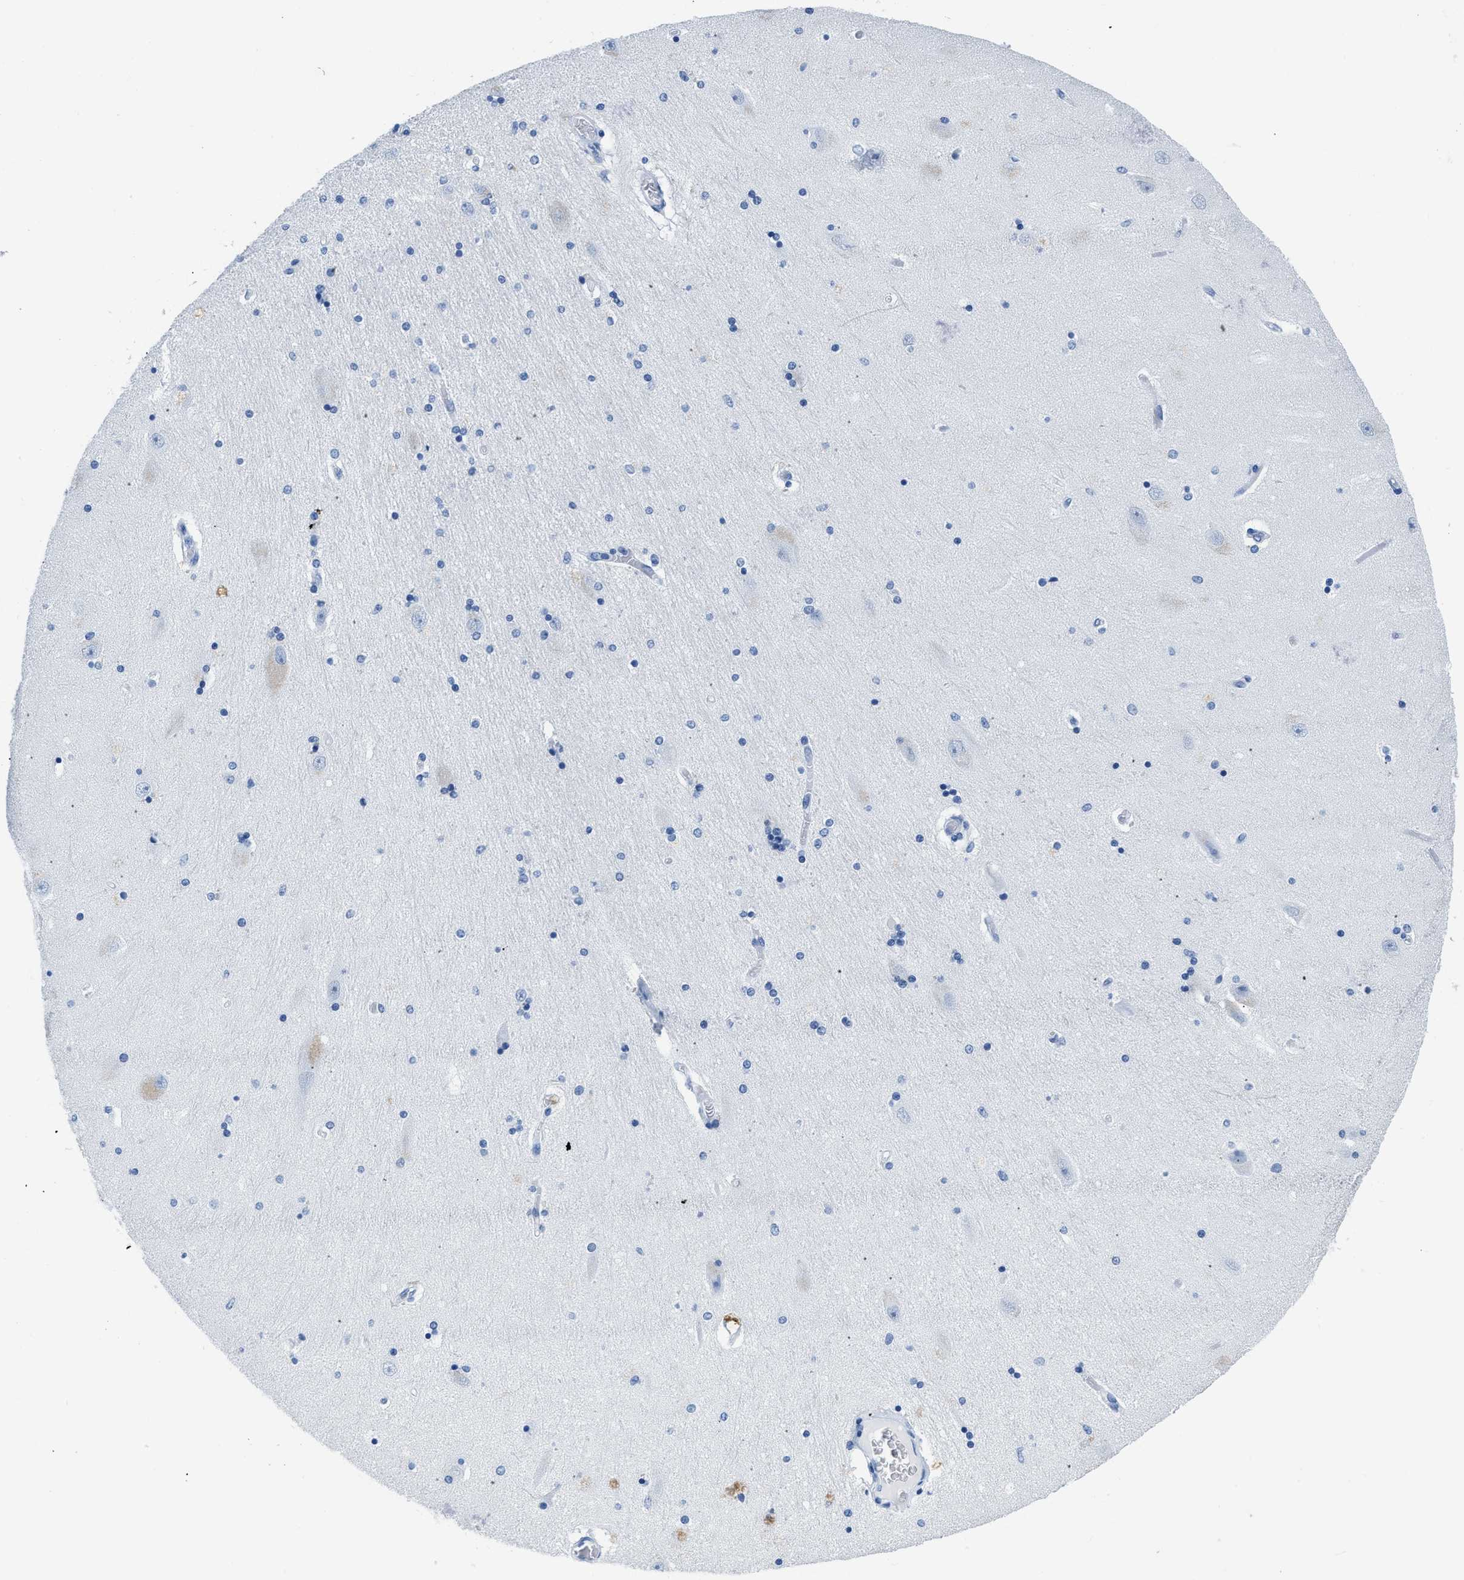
{"staining": {"intensity": "negative", "quantity": "none", "location": "none"}, "tissue": "hippocampus", "cell_type": "Glial cells", "image_type": "normal", "snomed": [{"axis": "morphology", "description": "Normal tissue, NOS"}, {"axis": "topography", "description": "Hippocampus"}], "caption": "There is no significant positivity in glial cells of hippocampus. (DAB (3,3'-diaminobenzidine) immunohistochemistry, high magnification).", "gene": "NFATC2", "patient": {"sex": "female", "age": 54}}